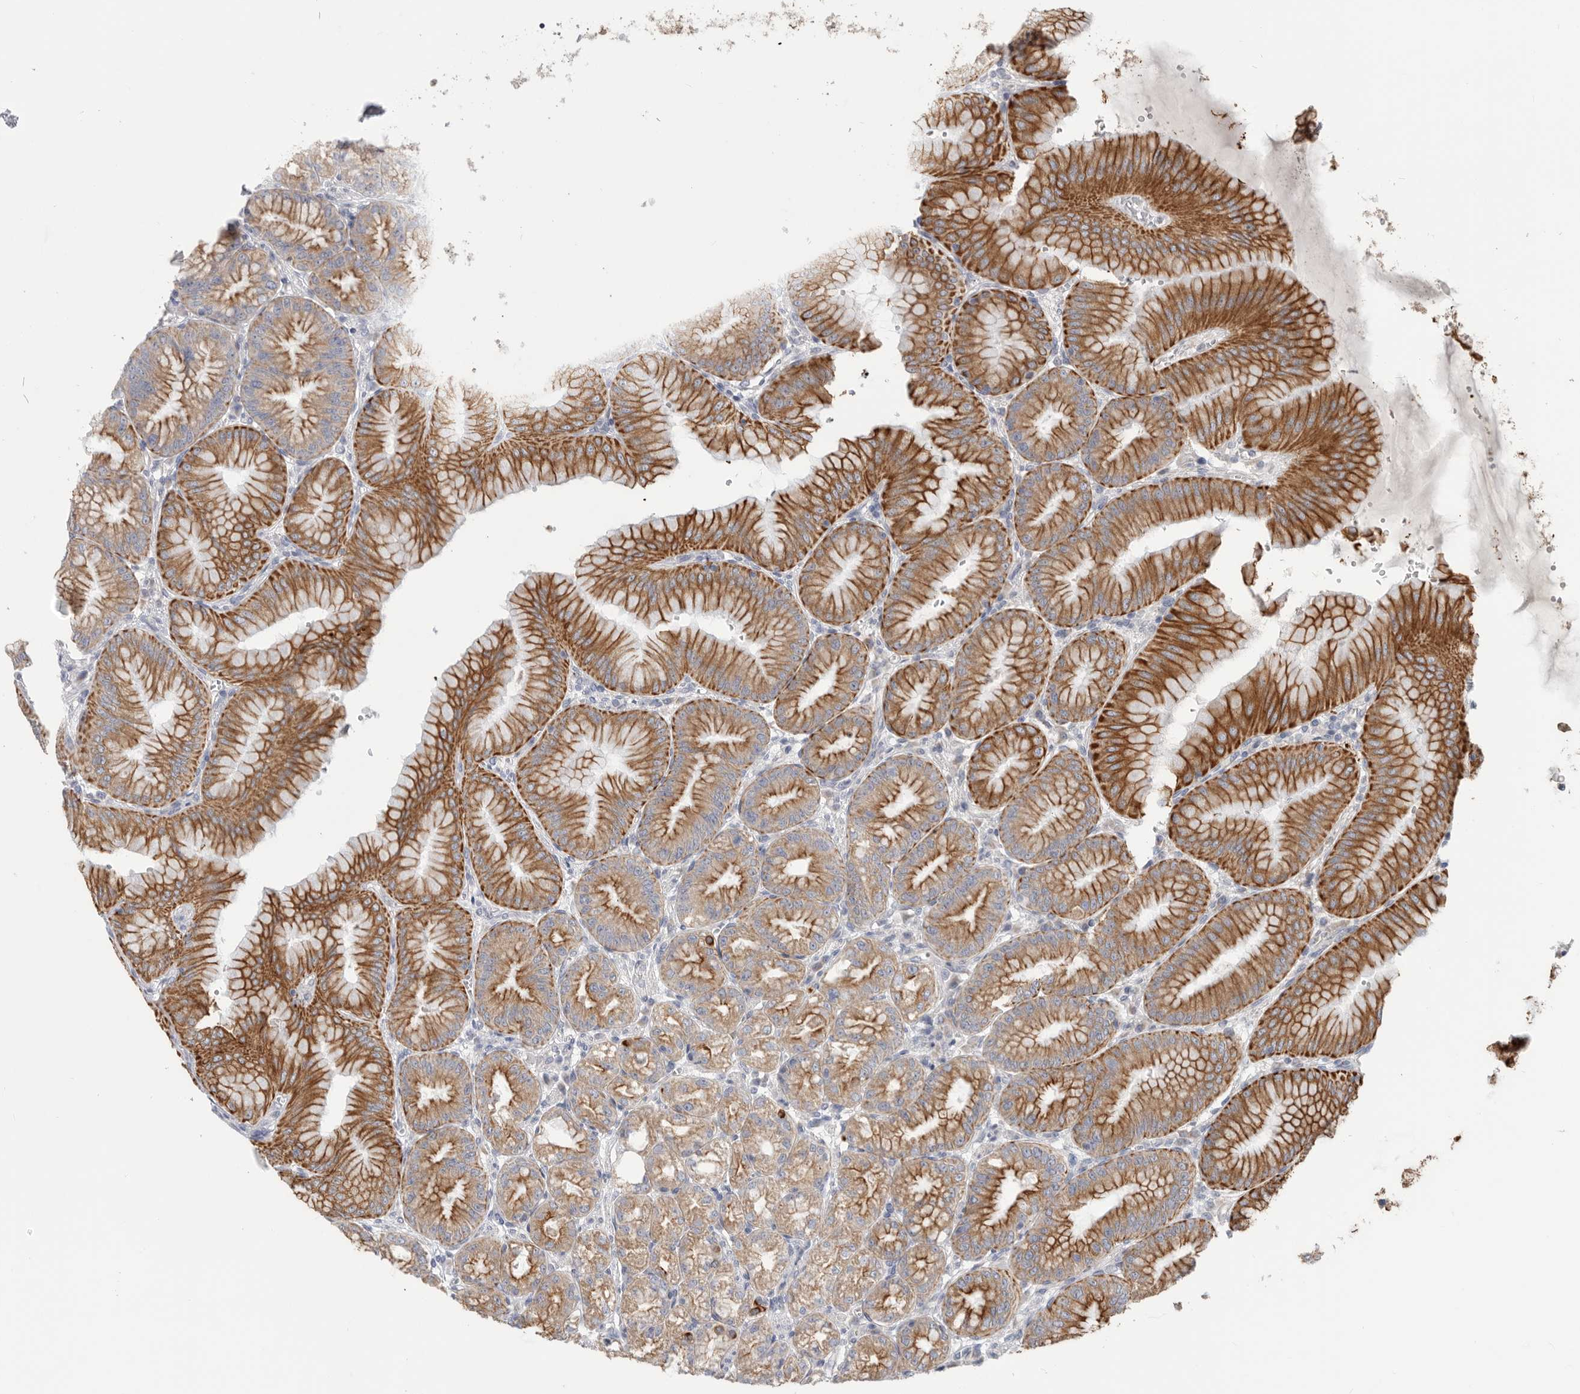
{"staining": {"intensity": "moderate", "quantity": ">75%", "location": "cytoplasmic/membranous"}, "tissue": "stomach", "cell_type": "Glandular cells", "image_type": "normal", "snomed": [{"axis": "morphology", "description": "Normal tissue, NOS"}, {"axis": "topography", "description": "Stomach, lower"}], "caption": "Immunohistochemistry staining of benign stomach, which shows medium levels of moderate cytoplasmic/membranous staining in about >75% of glandular cells indicating moderate cytoplasmic/membranous protein expression. The staining was performed using DAB (3,3'-diaminobenzidine) (brown) for protein detection and nuclei were counterstained in hematoxylin (blue).", "gene": "MTFR1L", "patient": {"sex": "male", "age": 71}}